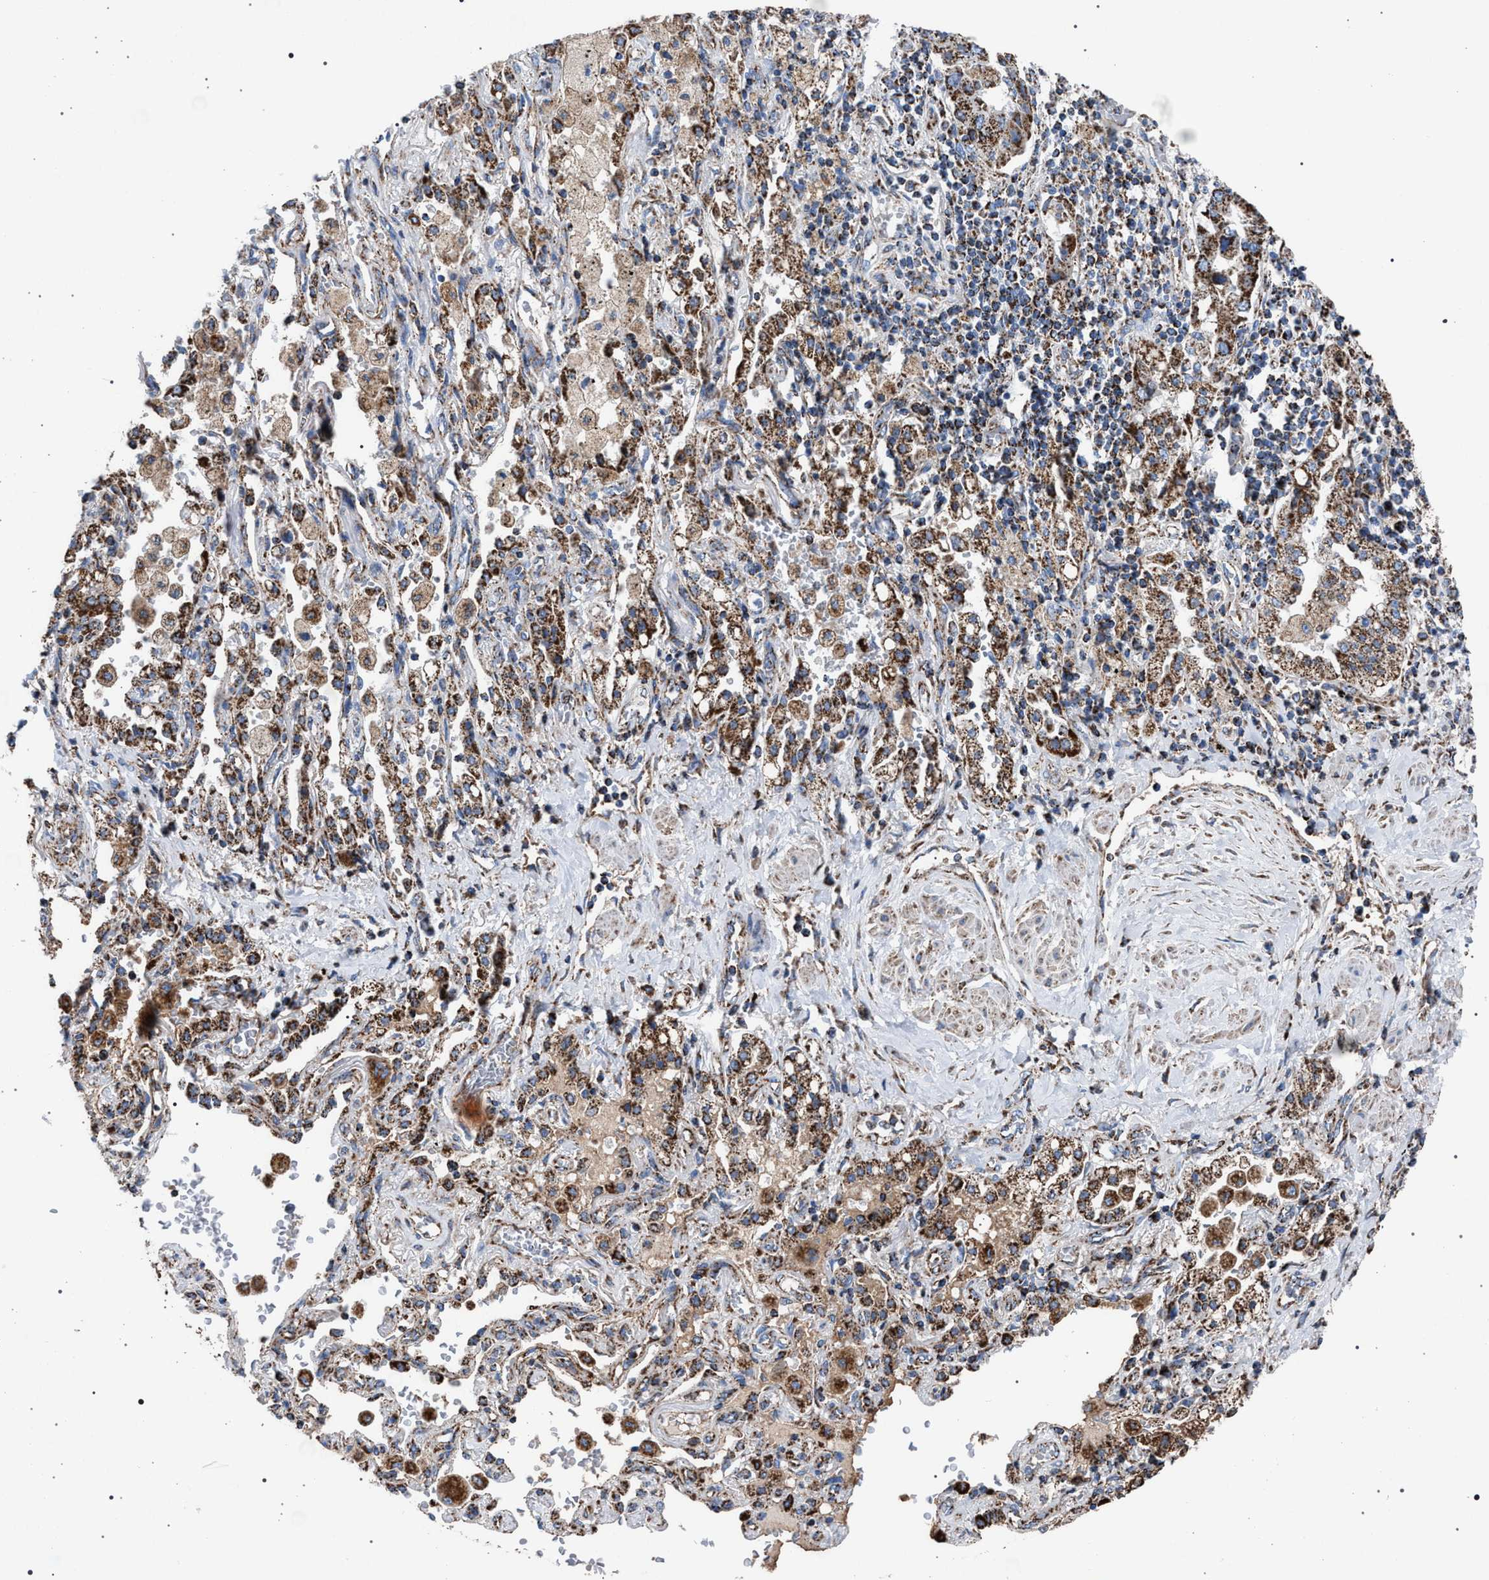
{"staining": {"intensity": "strong", "quantity": ">75%", "location": "cytoplasmic/membranous"}, "tissue": "lung cancer", "cell_type": "Tumor cells", "image_type": "cancer", "snomed": [{"axis": "morphology", "description": "Adenocarcinoma, NOS"}, {"axis": "topography", "description": "Lung"}], "caption": "Immunohistochemical staining of human lung cancer (adenocarcinoma) exhibits high levels of strong cytoplasmic/membranous expression in approximately >75% of tumor cells.", "gene": "VPS13A", "patient": {"sex": "female", "age": 65}}